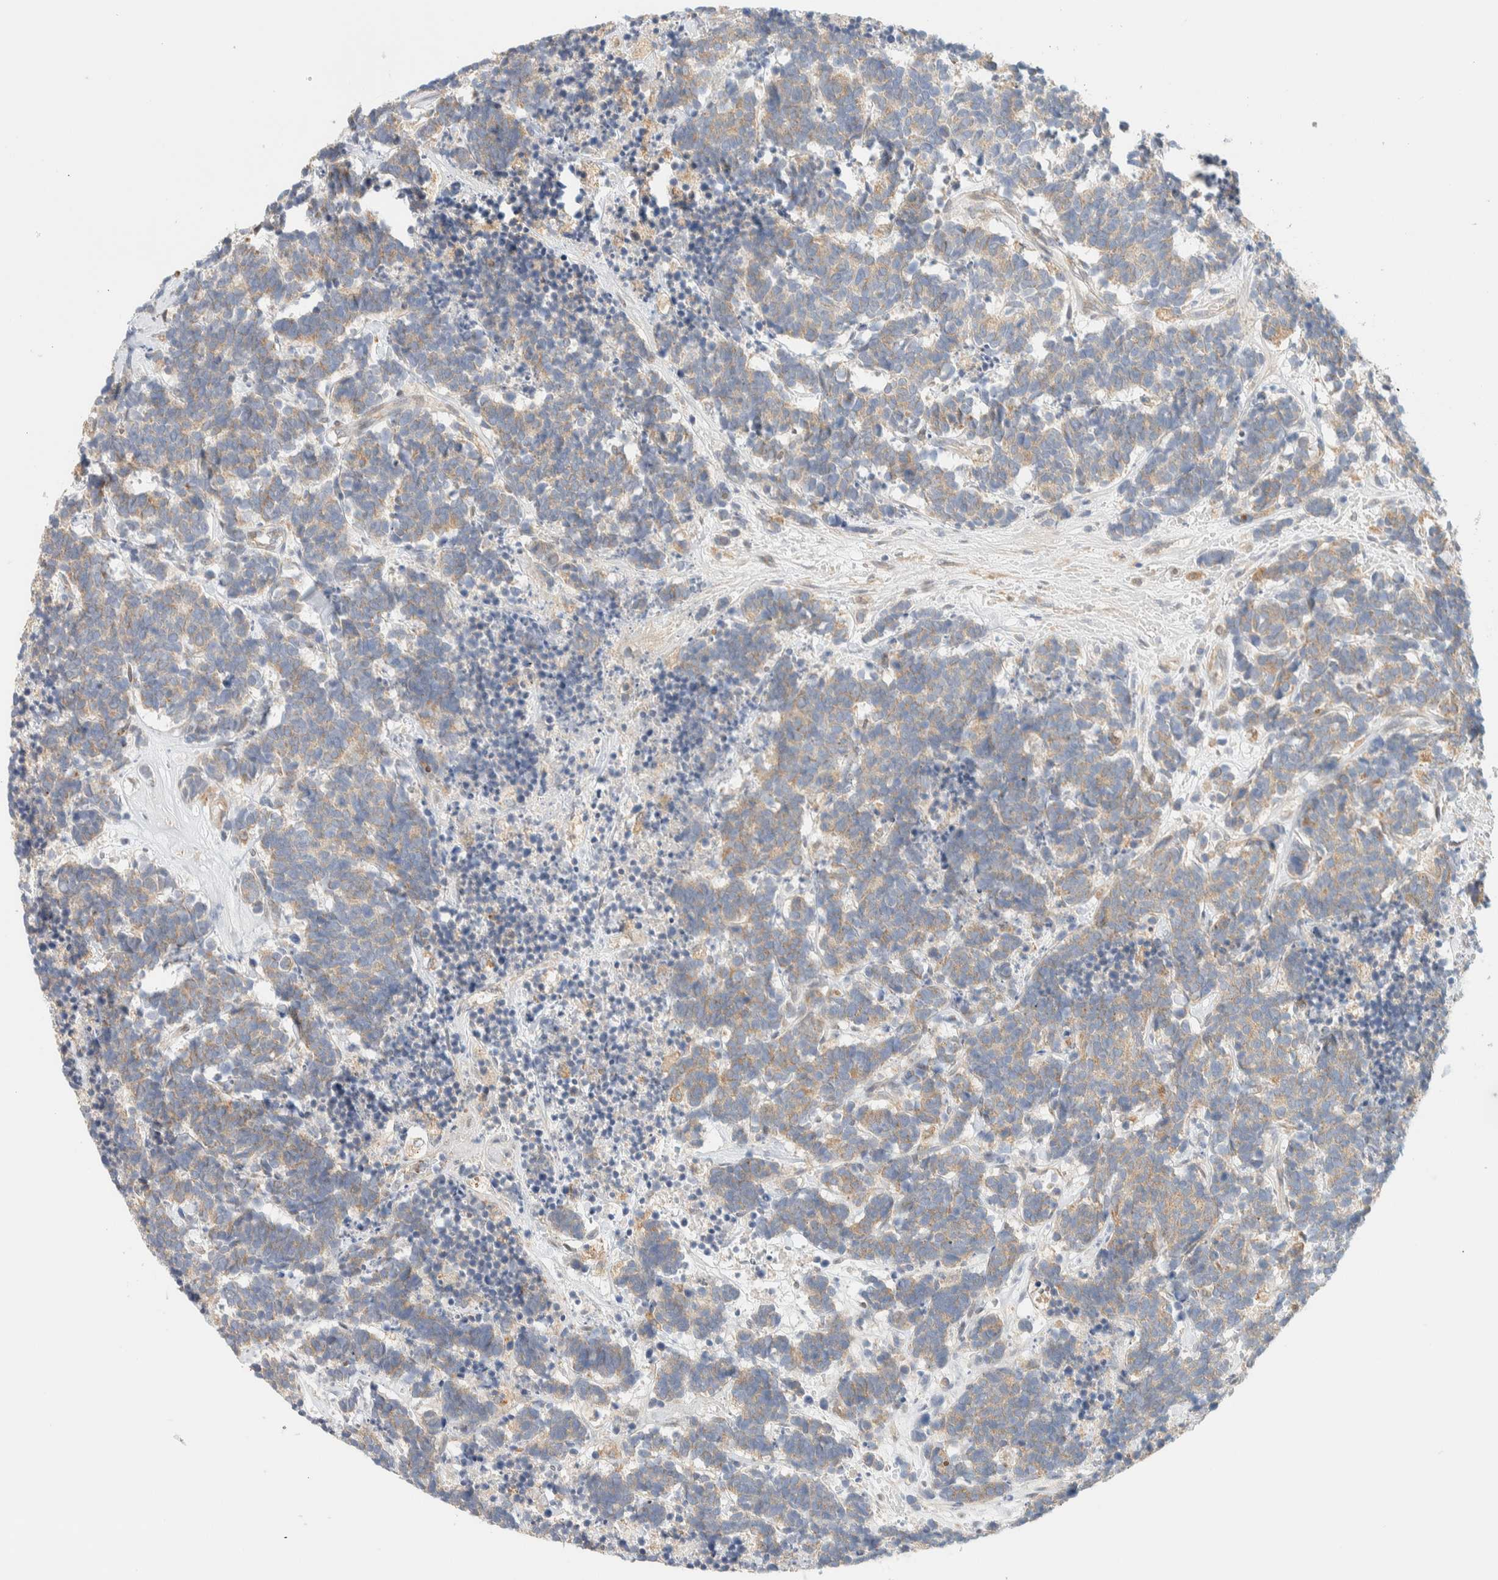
{"staining": {"intensity": "weak", "quantity": ">75%", "location": "cytoplasmic/membranous"}, "tissue": "carcinoid", "cell_type": "Tumor cells", "image_type": "cancer", "snomed": [{"axis": "morphology", "description": "Carcinoma, NOS"}, {"axis": "morphology", "description": "Carcinoid, malignant, NOS"}, {"axis": "topography", "description": "Urinary bladder"}], "caption": "Weak cytoplasmic/membranous positivity for a protein is seen in approximately >75% of tumor cells of carcinoid using IHC.", "gene": "NT5C", "patient": {"sex": "male", "age": 57}}